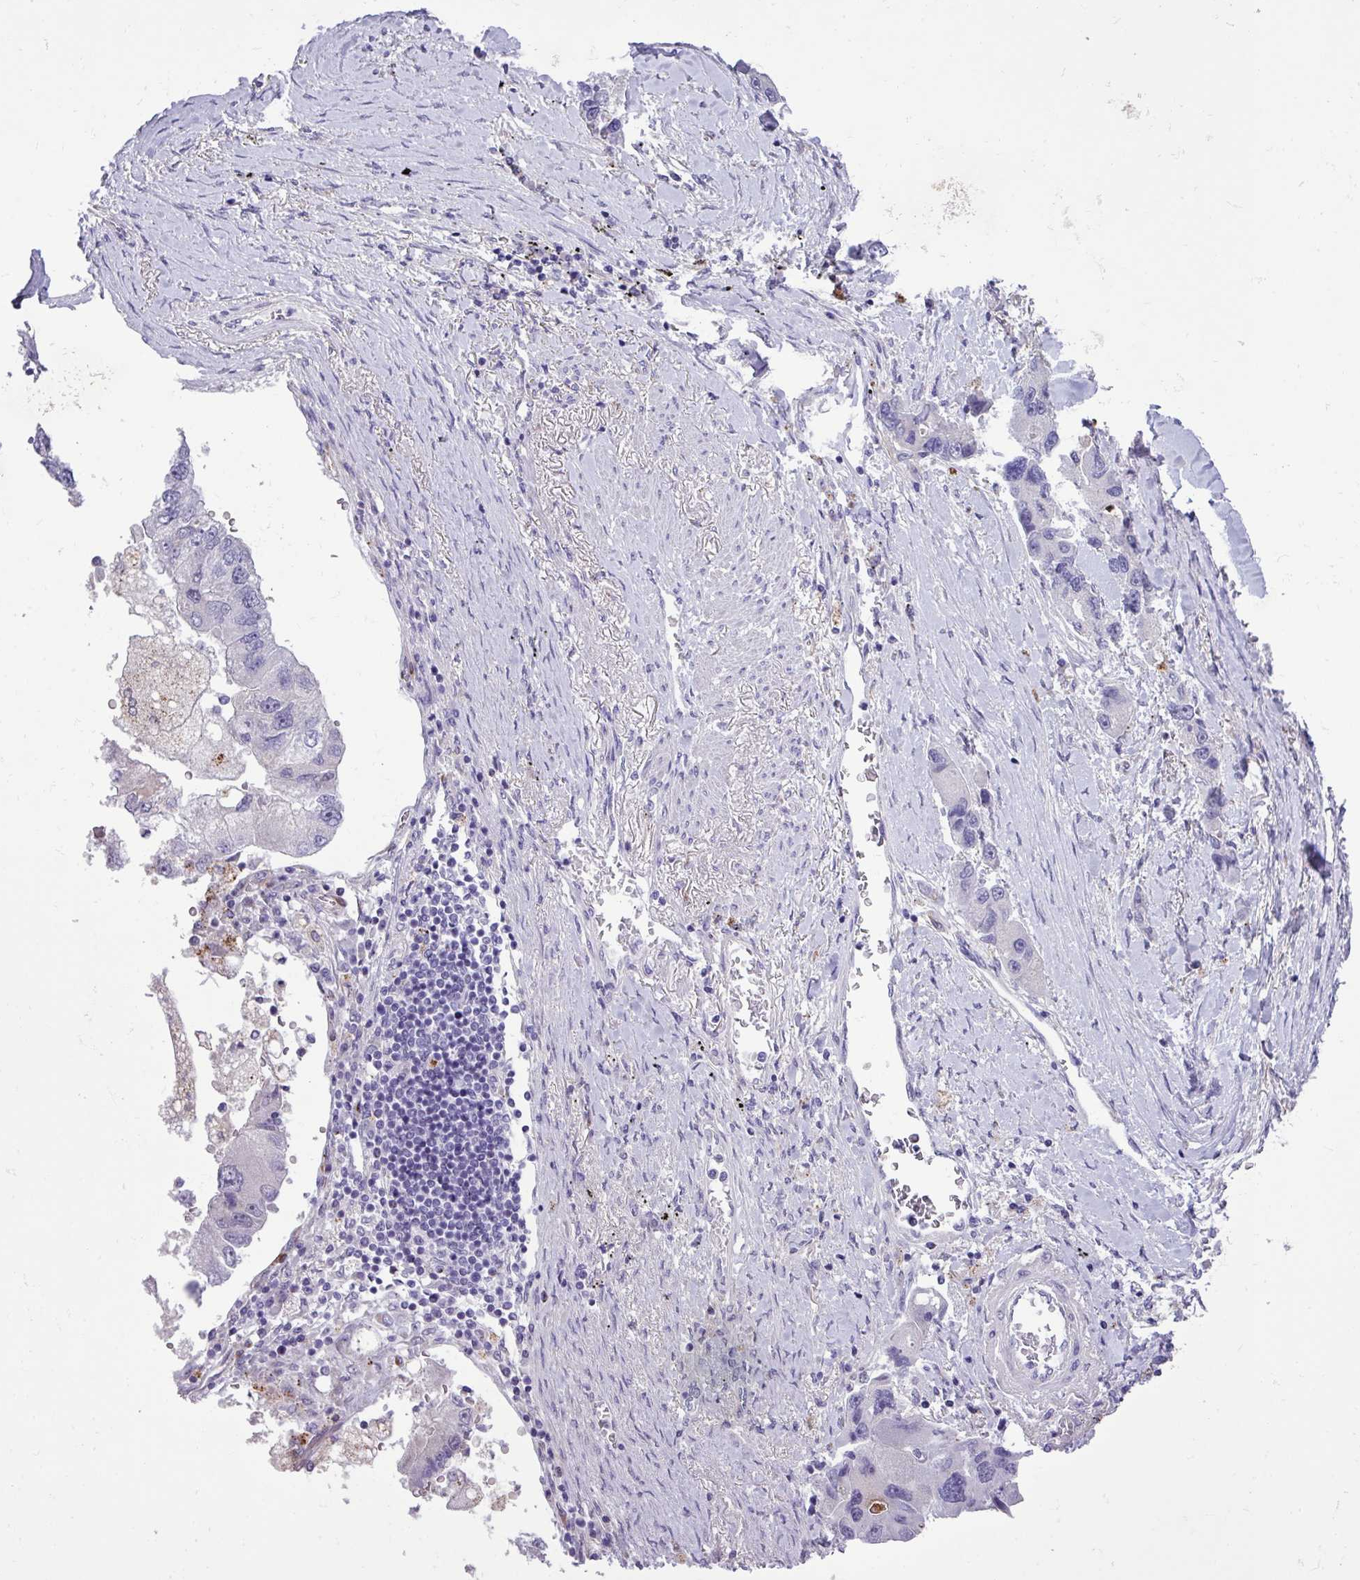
{"staining": {"intensity": "negative", "quantity": "none", "location": "none"}, "tissue": "lung cancer", "cell_type": "Tumor cells", "image_type": "cancer", "snomed": [{"axis": "morphology", "description": "Adenocarcinoma, NOS"}, {"axis": "topography", "description": "Lung"}], "caption": "IHC of human lung cancer reveals no expression in tumor cells.", "gene": "CD248", "patient": {"sex": "female", "age": 54}}